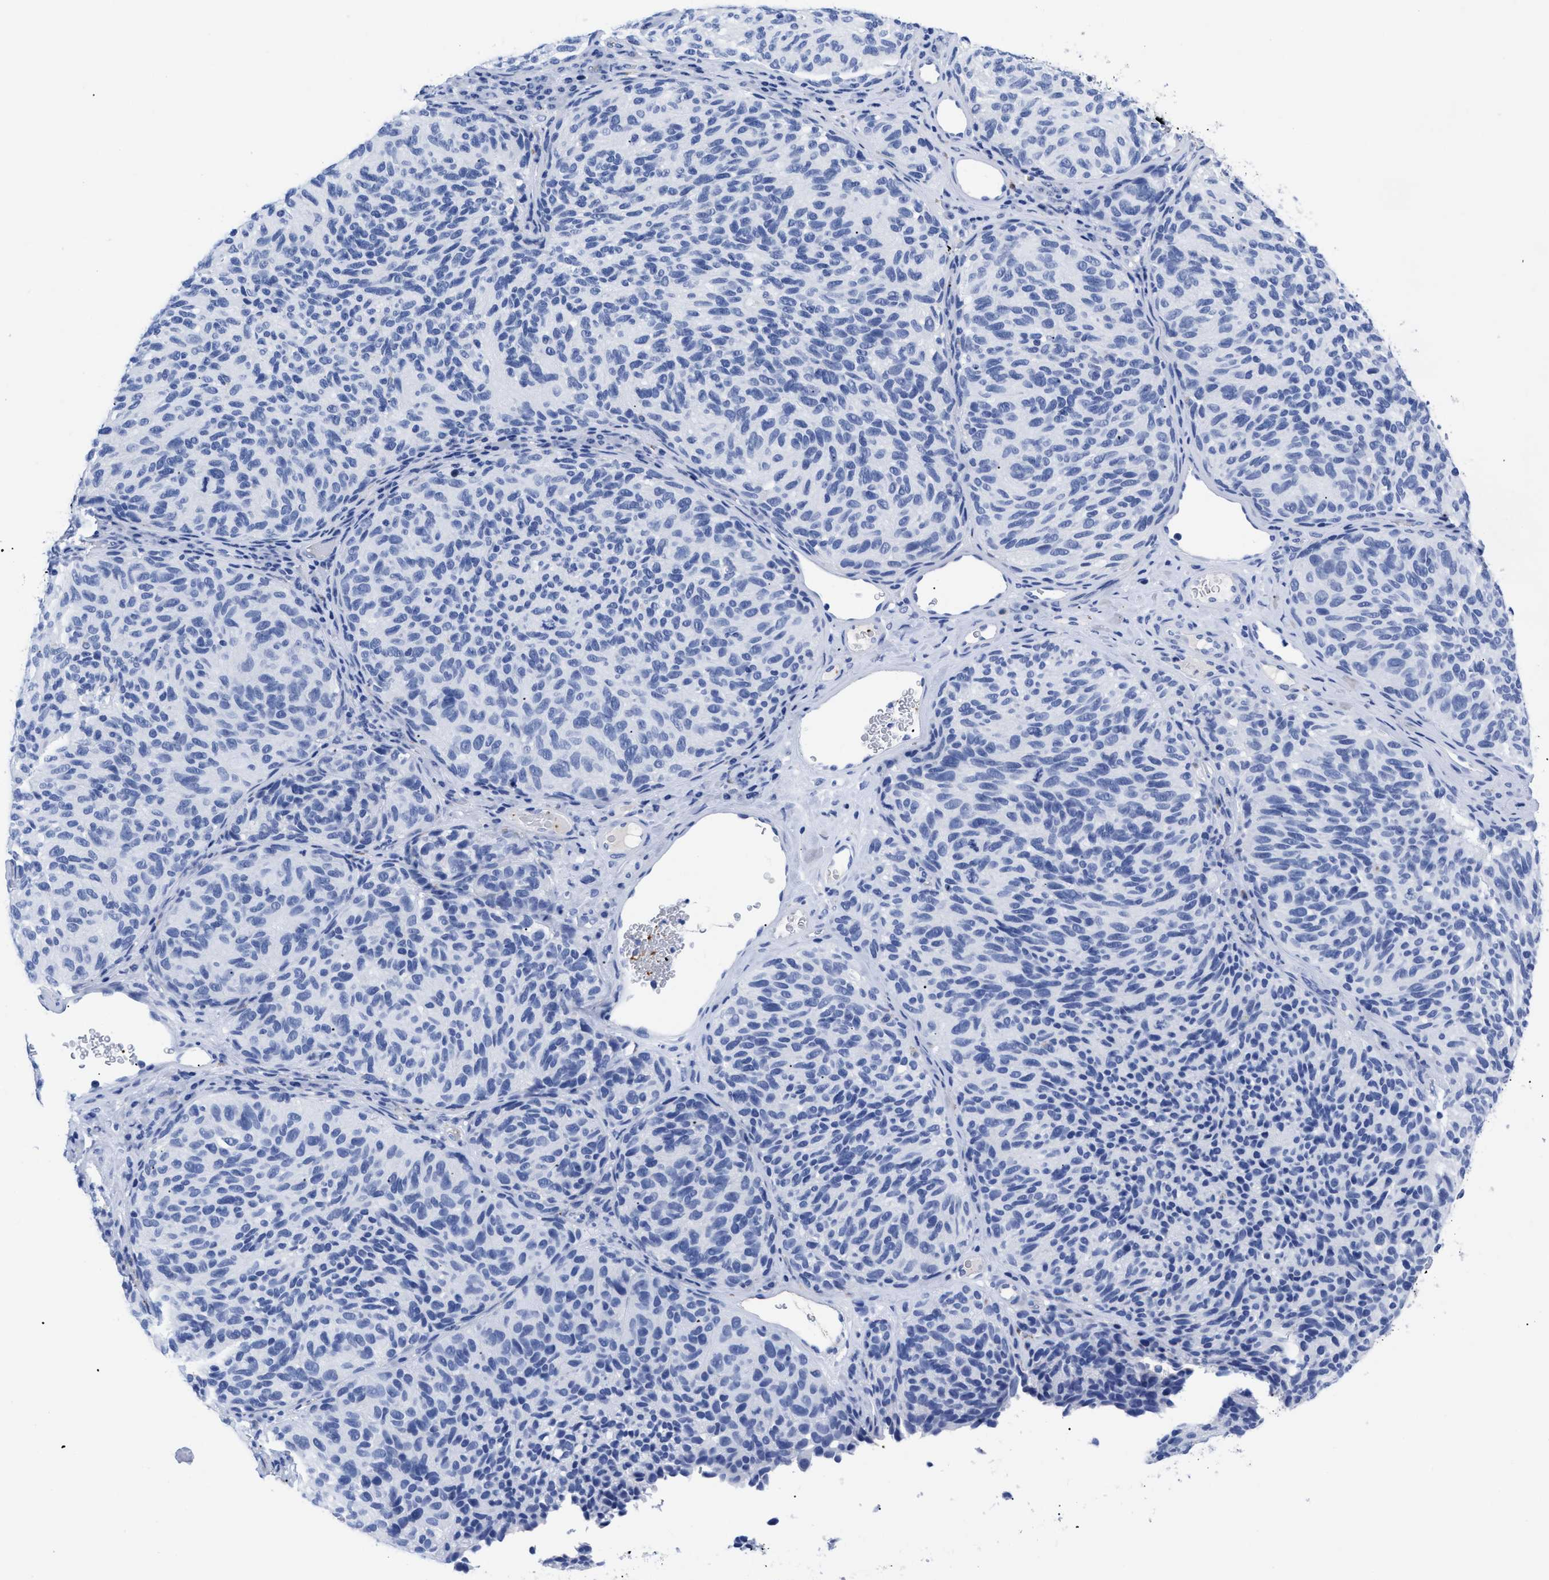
{"staining": {"intensity": "negative", "quantity": "none", "location": "none"}, "tissue": "melanoma", "cell_type": "Tumor cells", "image_type": "cancer", "snomed": [{"axis": "morphology", "description": "Malignant melanoma, NOS"}, {"axis": "topography", "description": "Skin"}], "caption": "Malignant melanoma was stained to show a protein in brown. There is no significant staining in tumor cells. Nuclei are stained in blue.", "gene": "TREML1", "patient": {"sex": "female", "age": 73}}